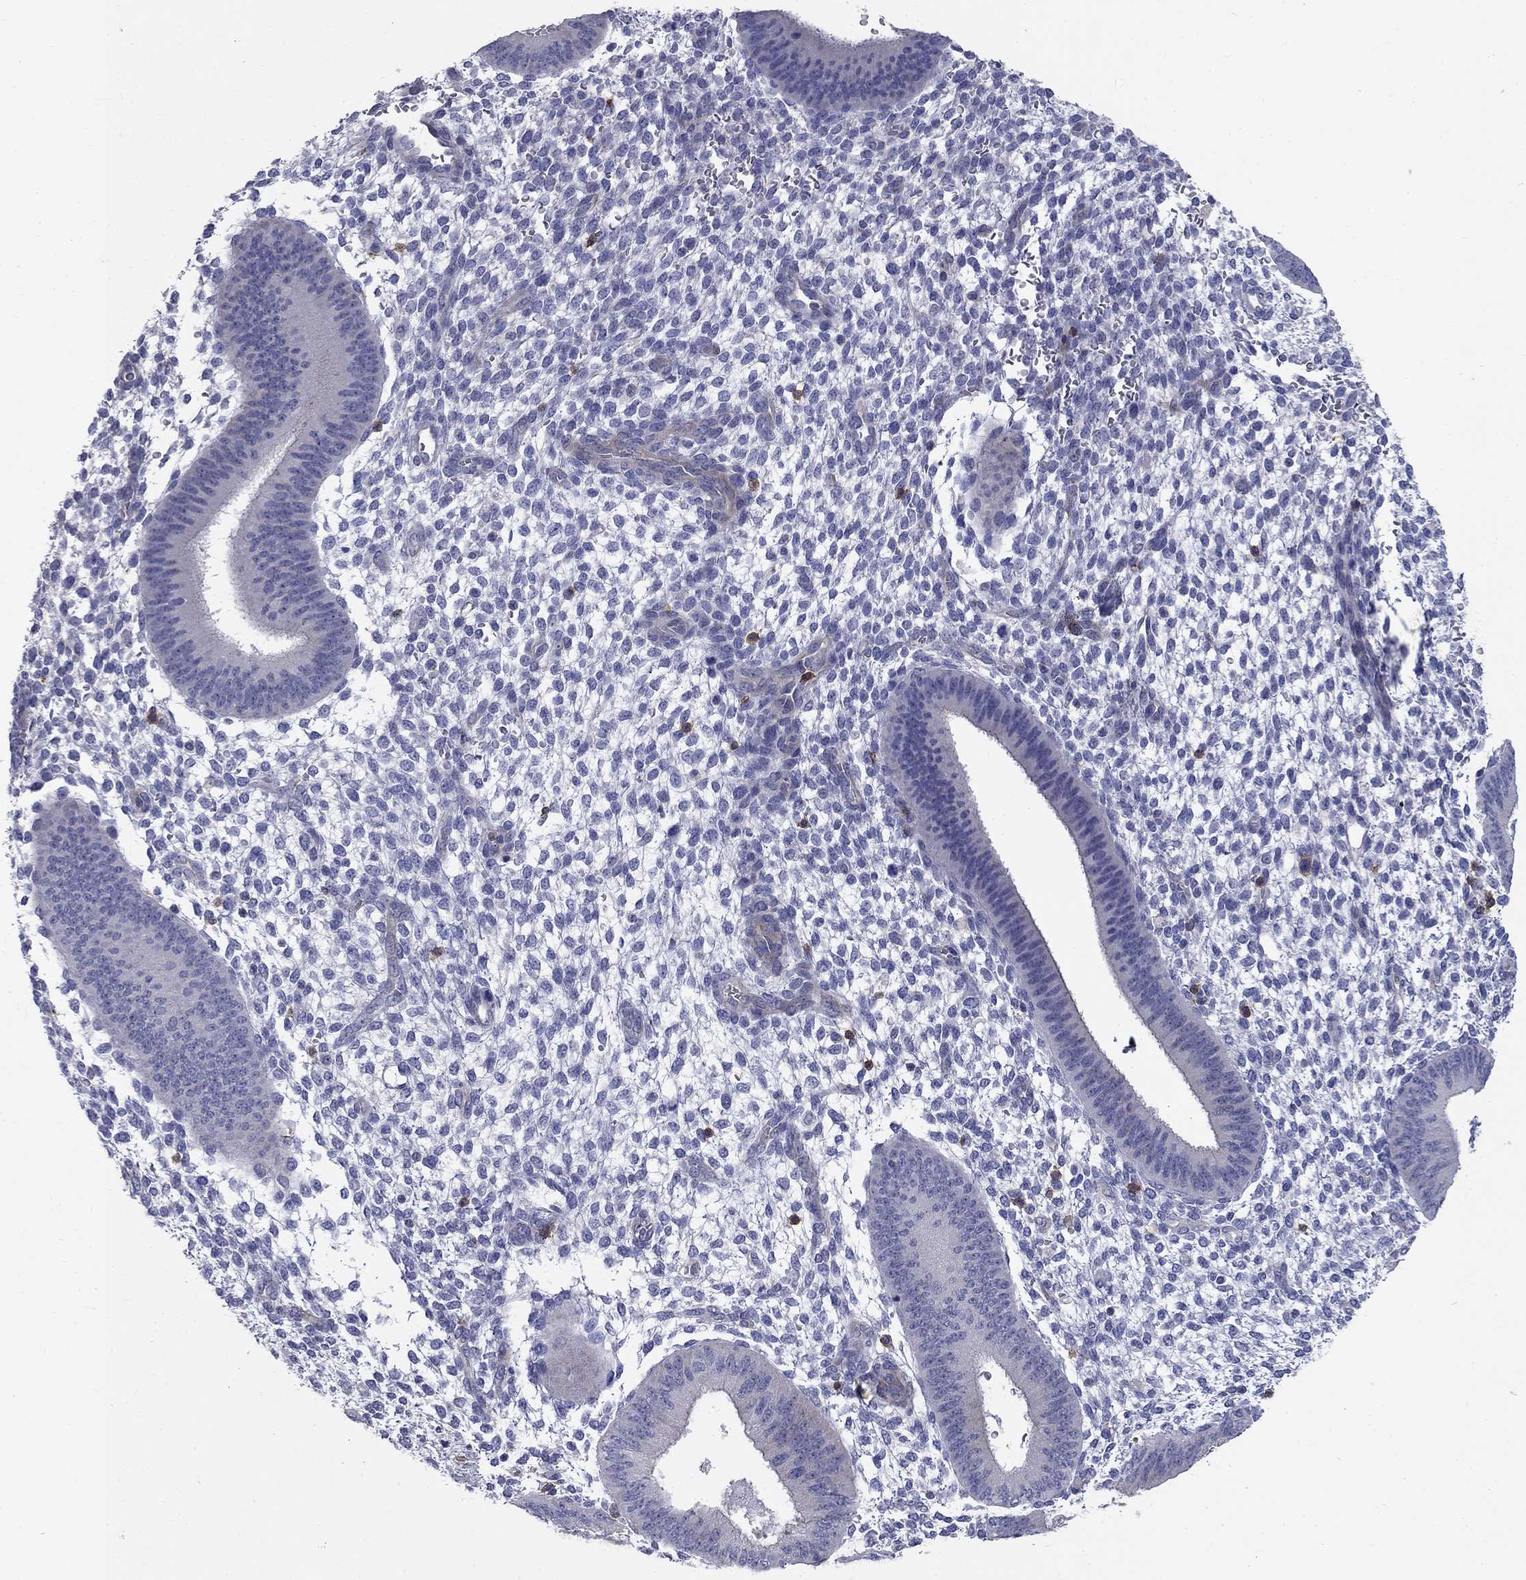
{"staining": {"intensity": "negative", "quantity": "none", "location": "none"}, "tissue": "endometrium", "cell_type": "Cells in endometrial stroma", "image_type": "normal", "snomed": [{"axis": "morphology", "description": "Normal tissue, NOS"}, {"axis": "topography", "description": "Endometrium"}], "caption": "This is an IHC photomicrograph of normal human endometrium. There is no positivity in cells in endometrial stroma.", "gene": "SIT1", "patient": {"sex": "female", "age": 39}}